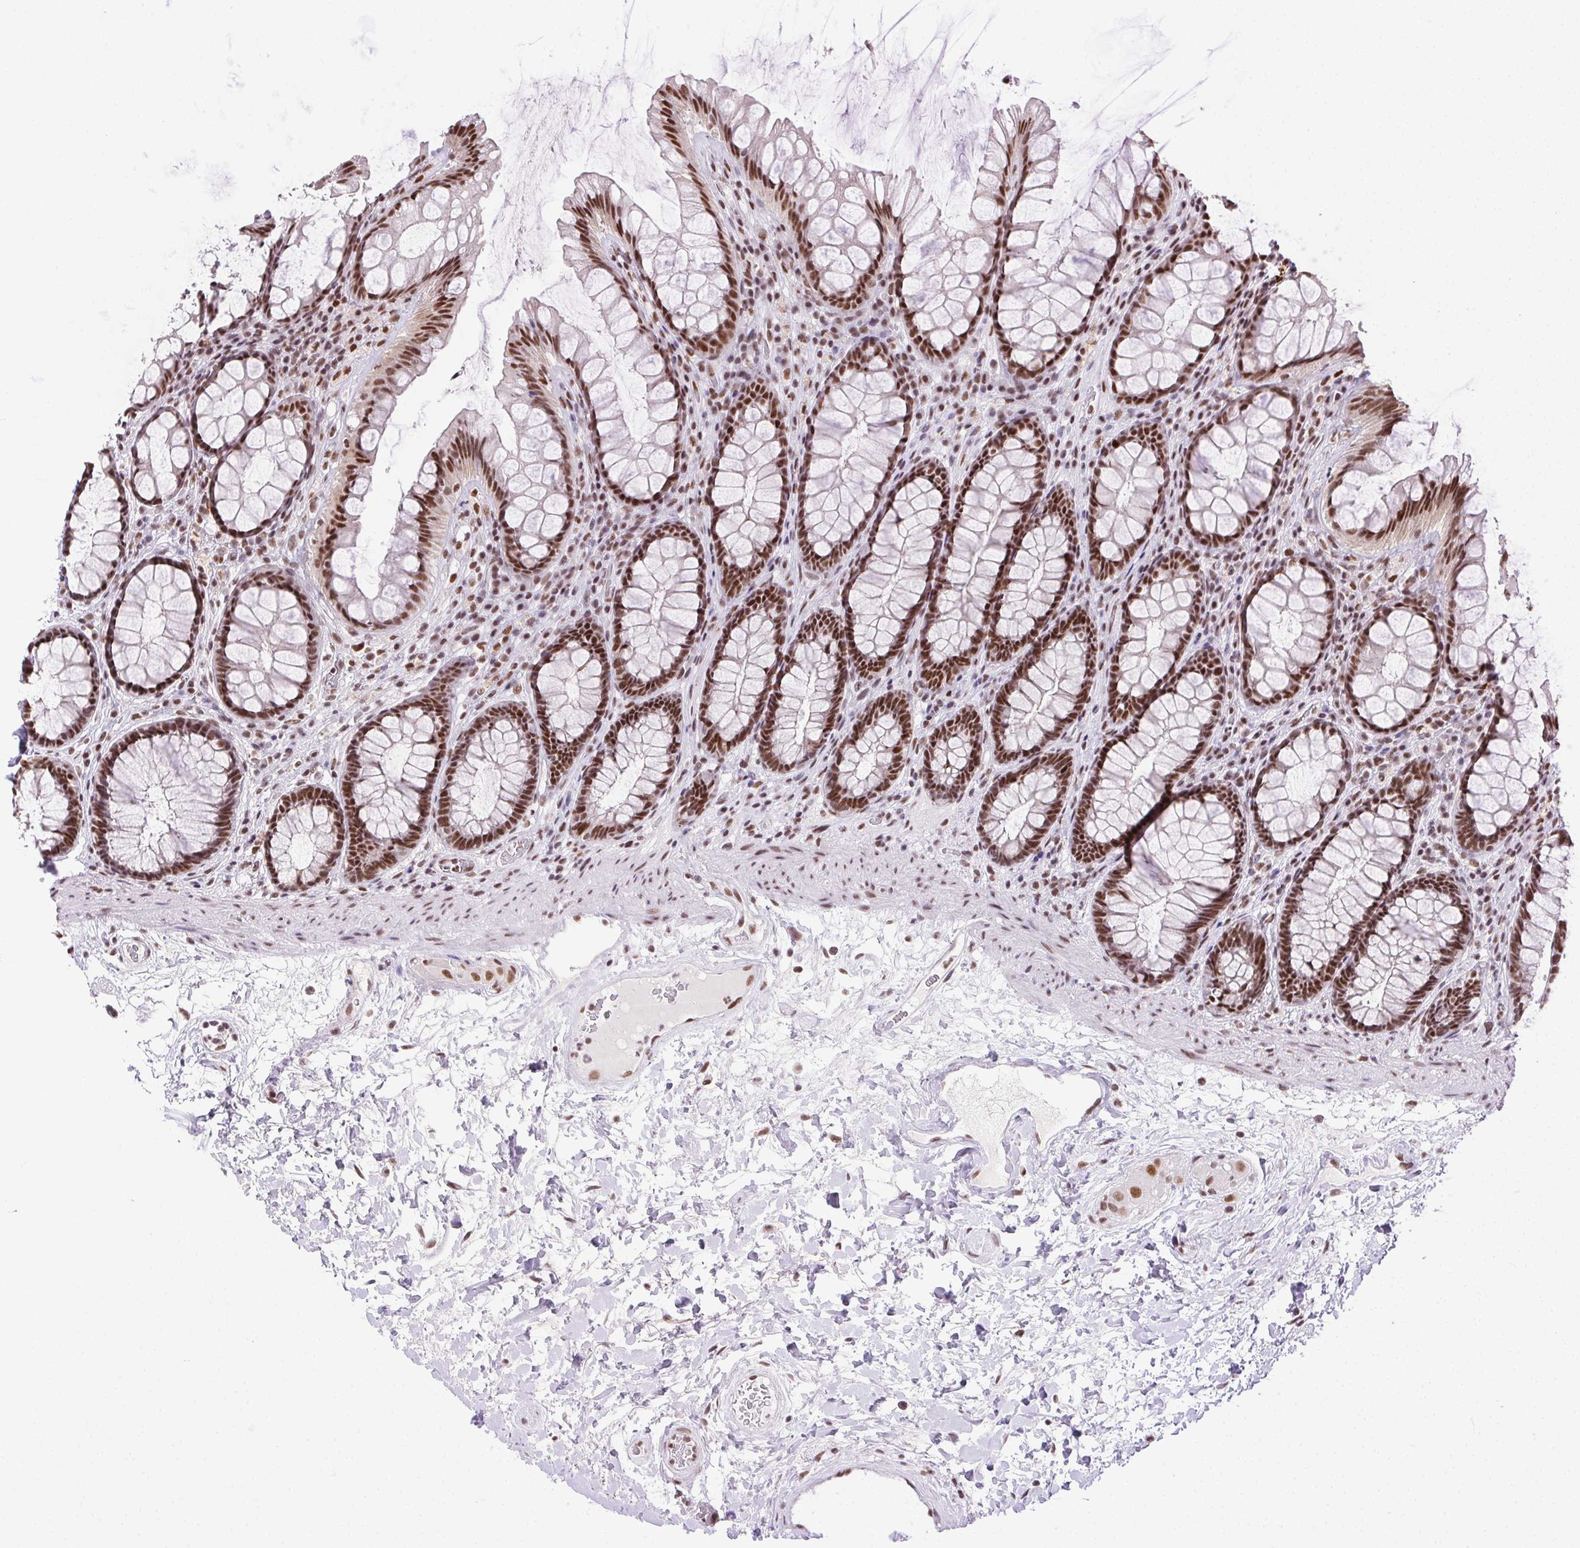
{"staining": {"intensity": "strong", "quantity": ">75%", "location": "nuclear"}, "tissue": "rectum", "cell_type": "Glandular cells", "image_type": "normal", "snomed": [{"axis": "morphology", "description": "Normal tissue, NOS"}, {"axis": "topography", "description": "Rectum"}], "caption": "About >75% of glandular cells in benign rectum display strong nuclear protein staining as visualized by brown immunohistochemical staining.", "gene": "TRA2B", "patient": {"sex": "male", "age": 72}}